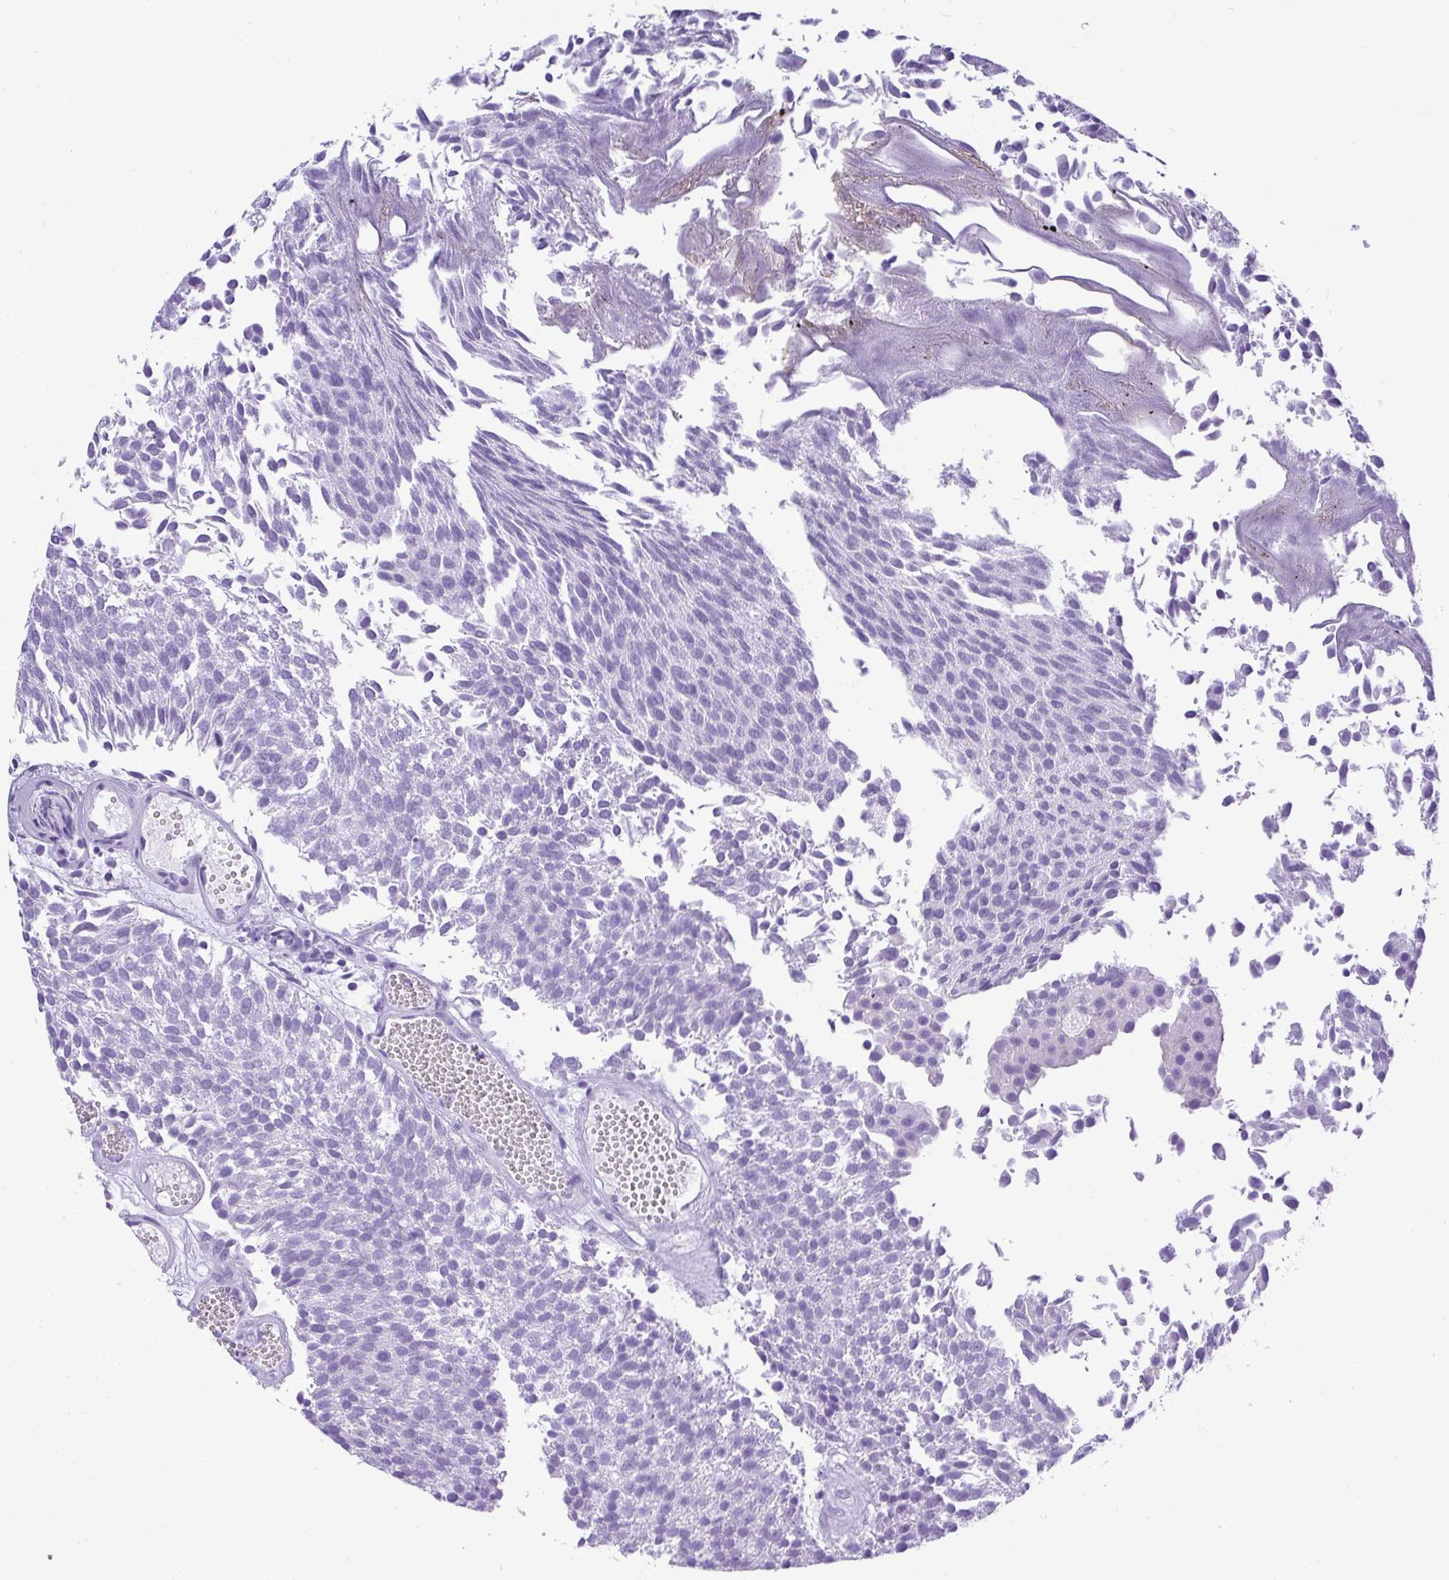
{"staining": {"intensity": "negative", "quantity": "none", "location": "none"}, "tissue": "urothelial cancer", "cell_type": "Tumor cells", "image_type": "cancer", "snomed": [{"axis": "morphology", "description": "Urothelial carcinoma, Low grade"}, {"axis": "topography", "description": "Urinary bladder"}], "caption": "IHC photomicrograph of human low-grade urothelial carcinoma stained for a protein (brown), which demonstrates no positivity in tumor cells.", "gene": "PLPPR3", "patient": {"sex": "female", "age": 79}}